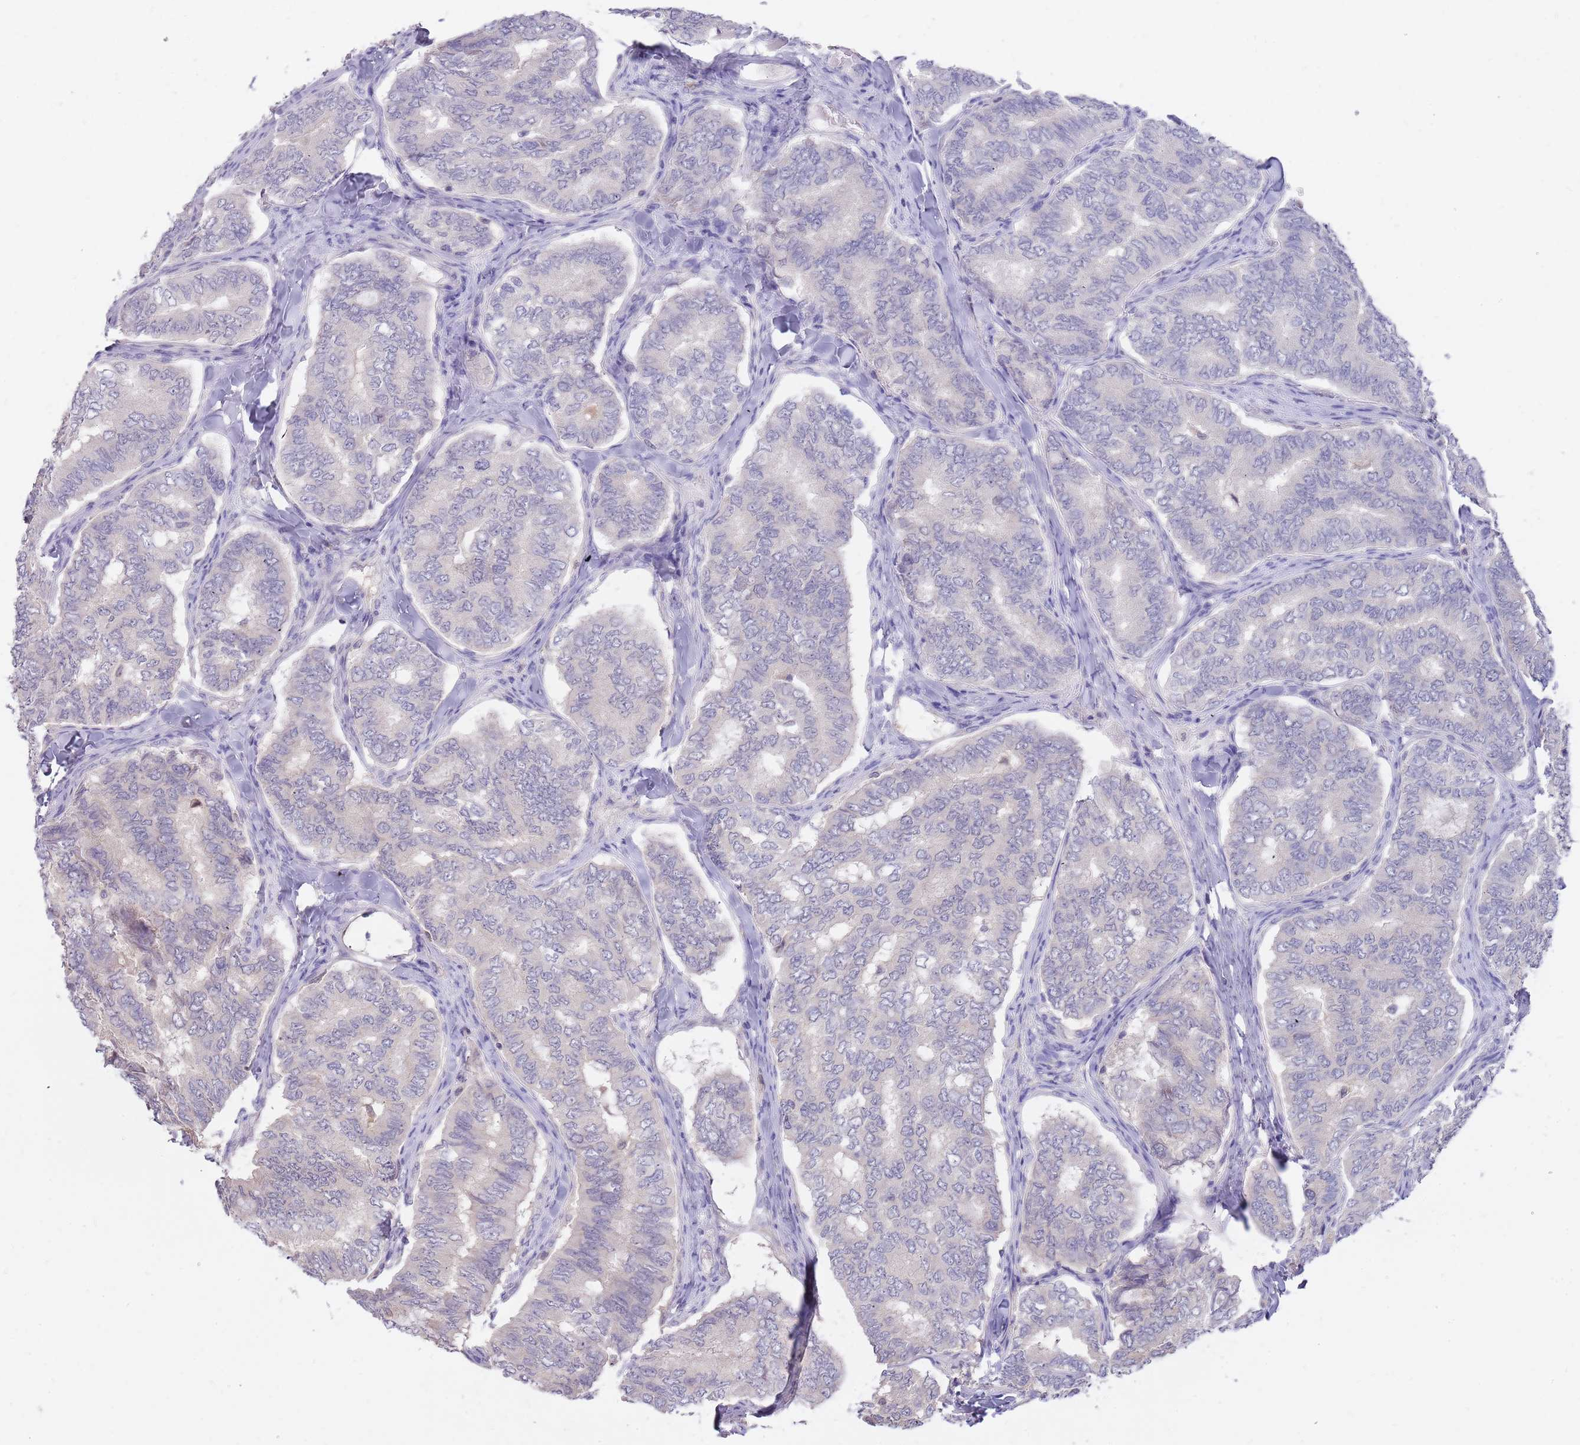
{"staining": {"intensity": "negative", "quantity": "none", "location": "none"}, "tissue": "thyroid cancer", "cell_type": "Tumor cells", "image_type": "cancer", "snomed": [{"axis": "morphology", "description": "Papillary adenocarcinoma, NOS"}, {"axis": "topography", "description": "Thyroid gland"}], "caption": "Immunohistochemistry (IHC) image of neoplastic tissue: human papillary adenocarcinoma (thyroid) stained with DAB (3,3'-diaminobenzidine) exhibits no significant protein positivity in tumor cells.", "gene": "AP5S1", "patient": {"sex": "female", "age": 35}}